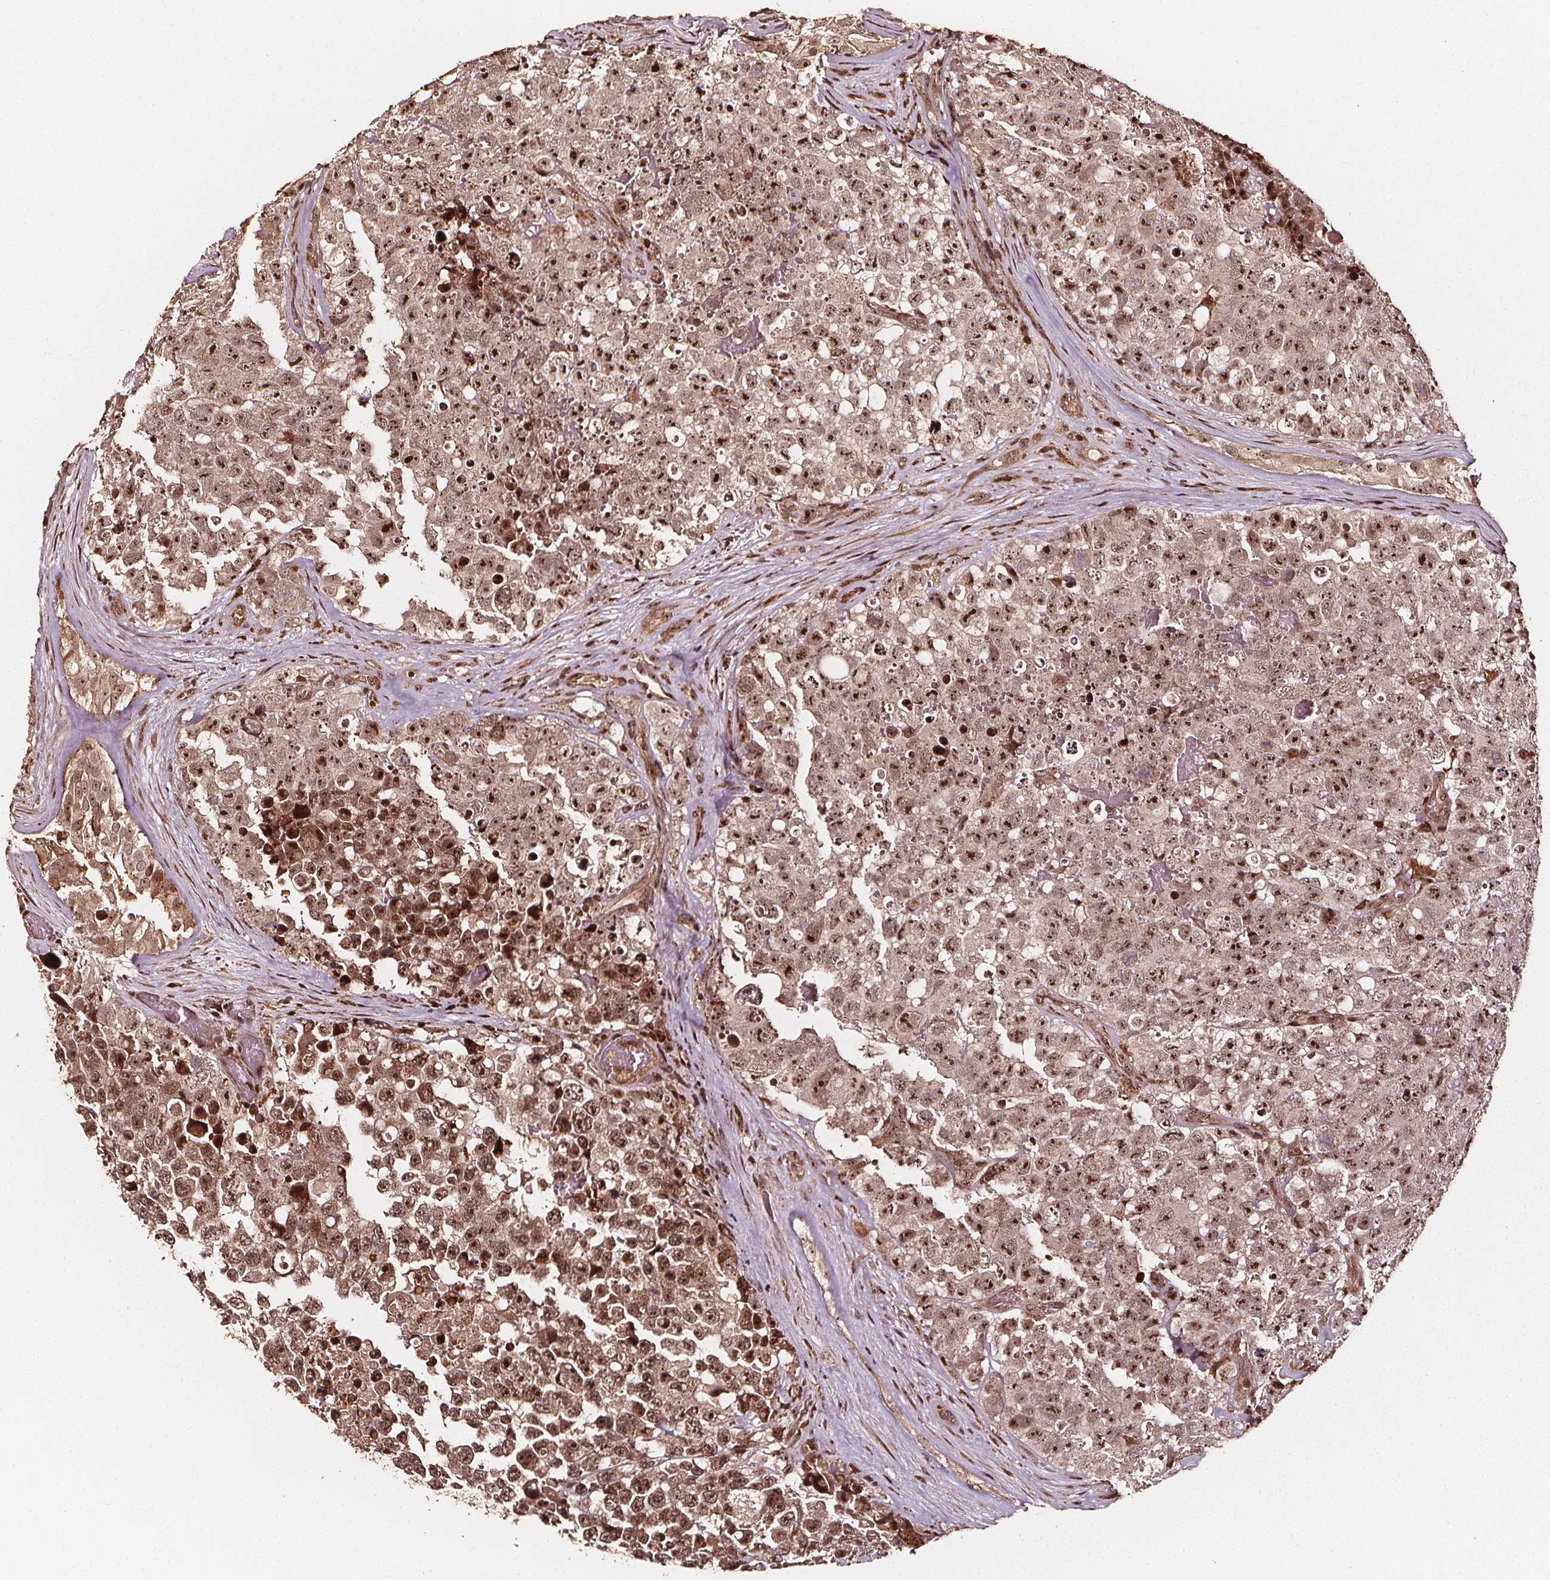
{"staining": {"intensity": "moderate", "quantity": "25%-75%", "location": "cytoplasmic/membranous,nuclear"}, "tissue": "testis cancer", "cell_type": "Tumor cells", "image_type": "cancer", "snomed": [{"axis": "morphology", "description": "Carcinoma, Embryonal, NOS"}, {"axis": "topography", "description": "Testis"}], "caption": "Immunohistochemical staining of embryonal carcinoma (testis) reveals moderate cytoplasmic/membranous and nuclear protein staining in about 25%-75% of tumor cells.", "gene": "EXOSC9", "patient": {"sex": "male", "age": 18}}